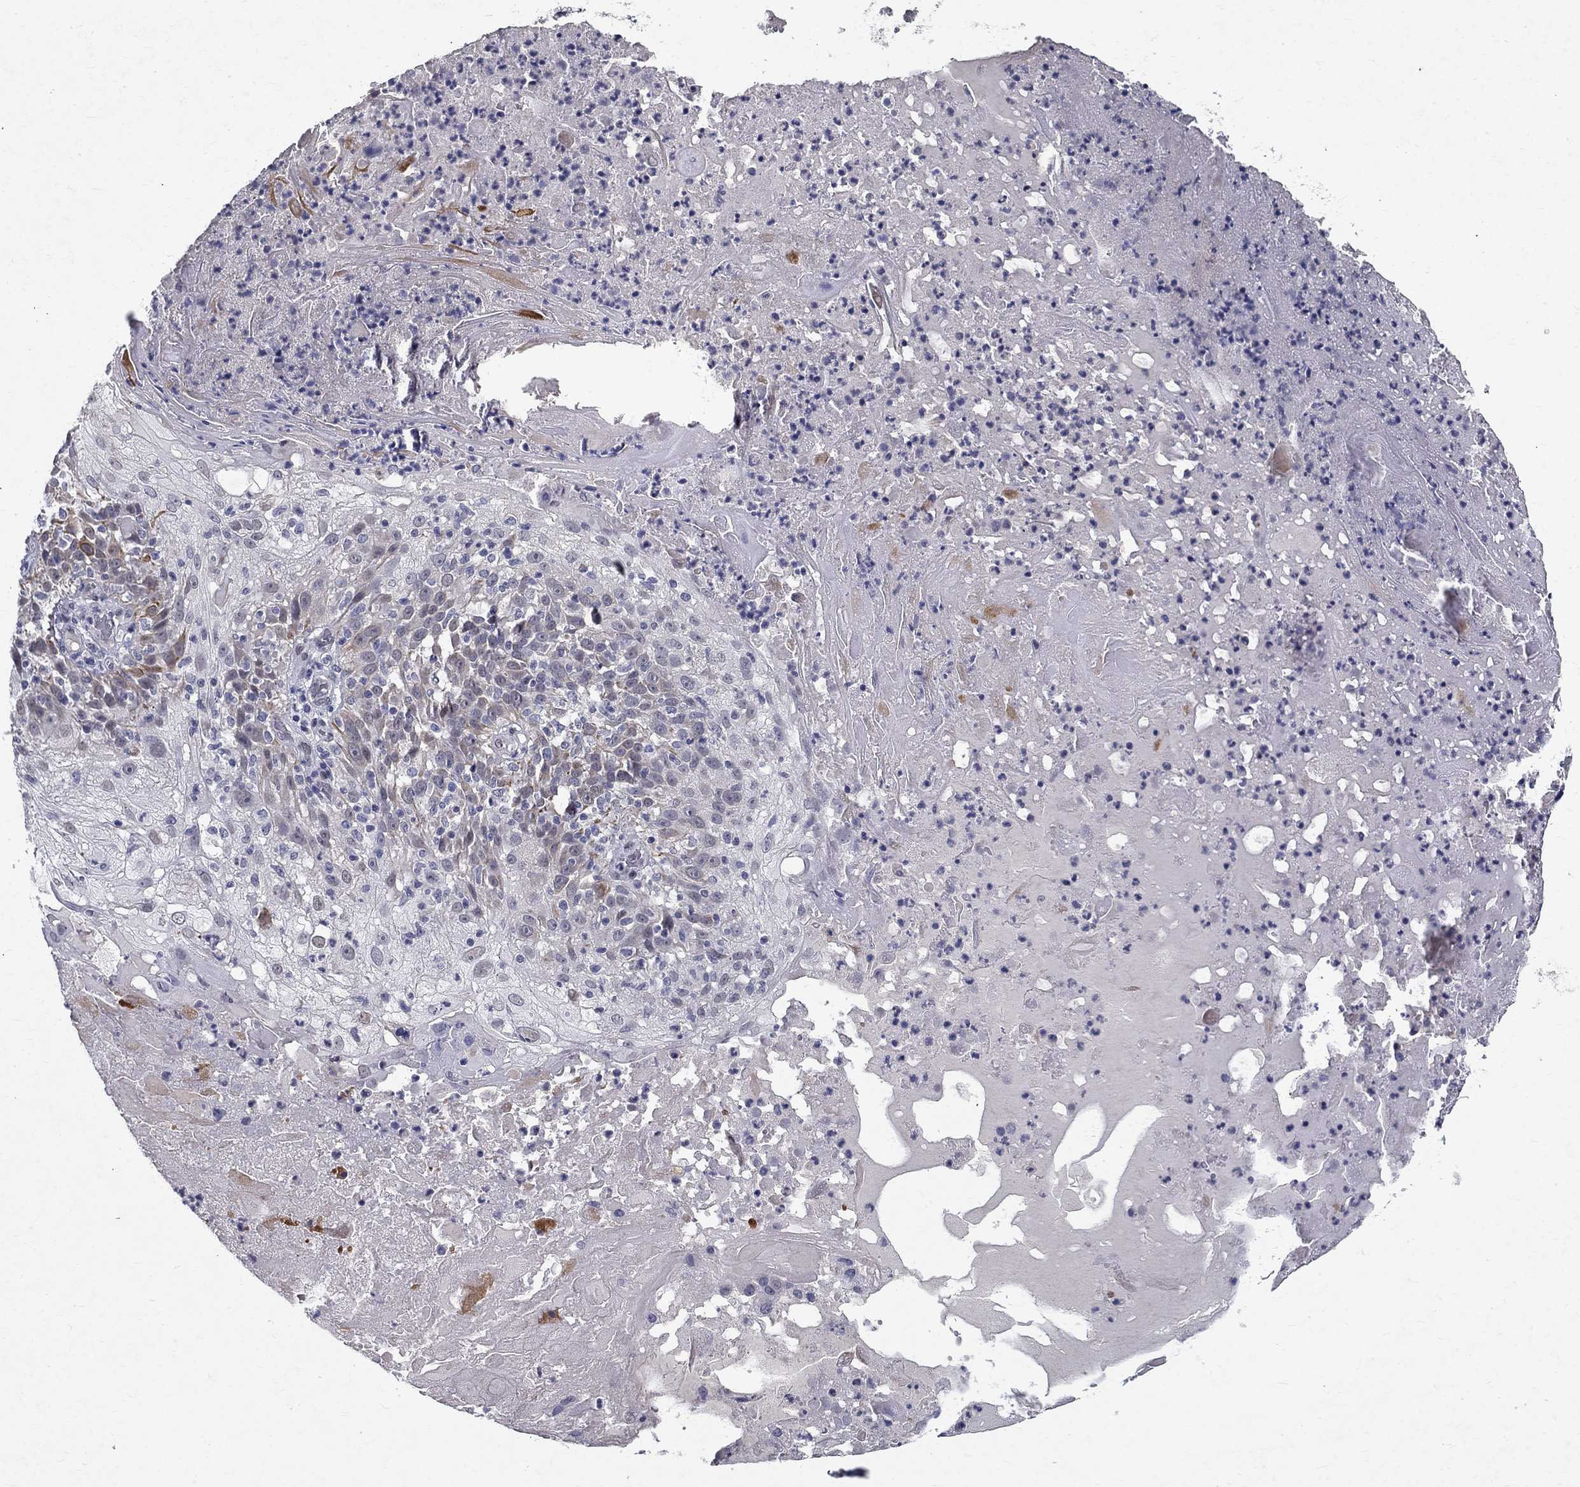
{"staining": {"intensity": "moderate", "quantity": "<25%", "location": "cytoplasmic/membranous"}, "tissue": "skin cancer", "cell_type": "Tumor cells", "image_type": "cancer", "snomed": [{"axis": "morphology", "description": "Normal tissue, NOS"}, {"axis": "morphology", "description": "Squamous cell carcinoma, NOS"}, {"axis": "topography", "description": "Skin"}], "caption": "Tumor cells display low levels of moderate cytoplasmic/membranous positivity in about <25% of cells in human skin squamous cell carcinoma.", "gene": "RBFOX1", "patient": {"sex": "female", "age": 83}}